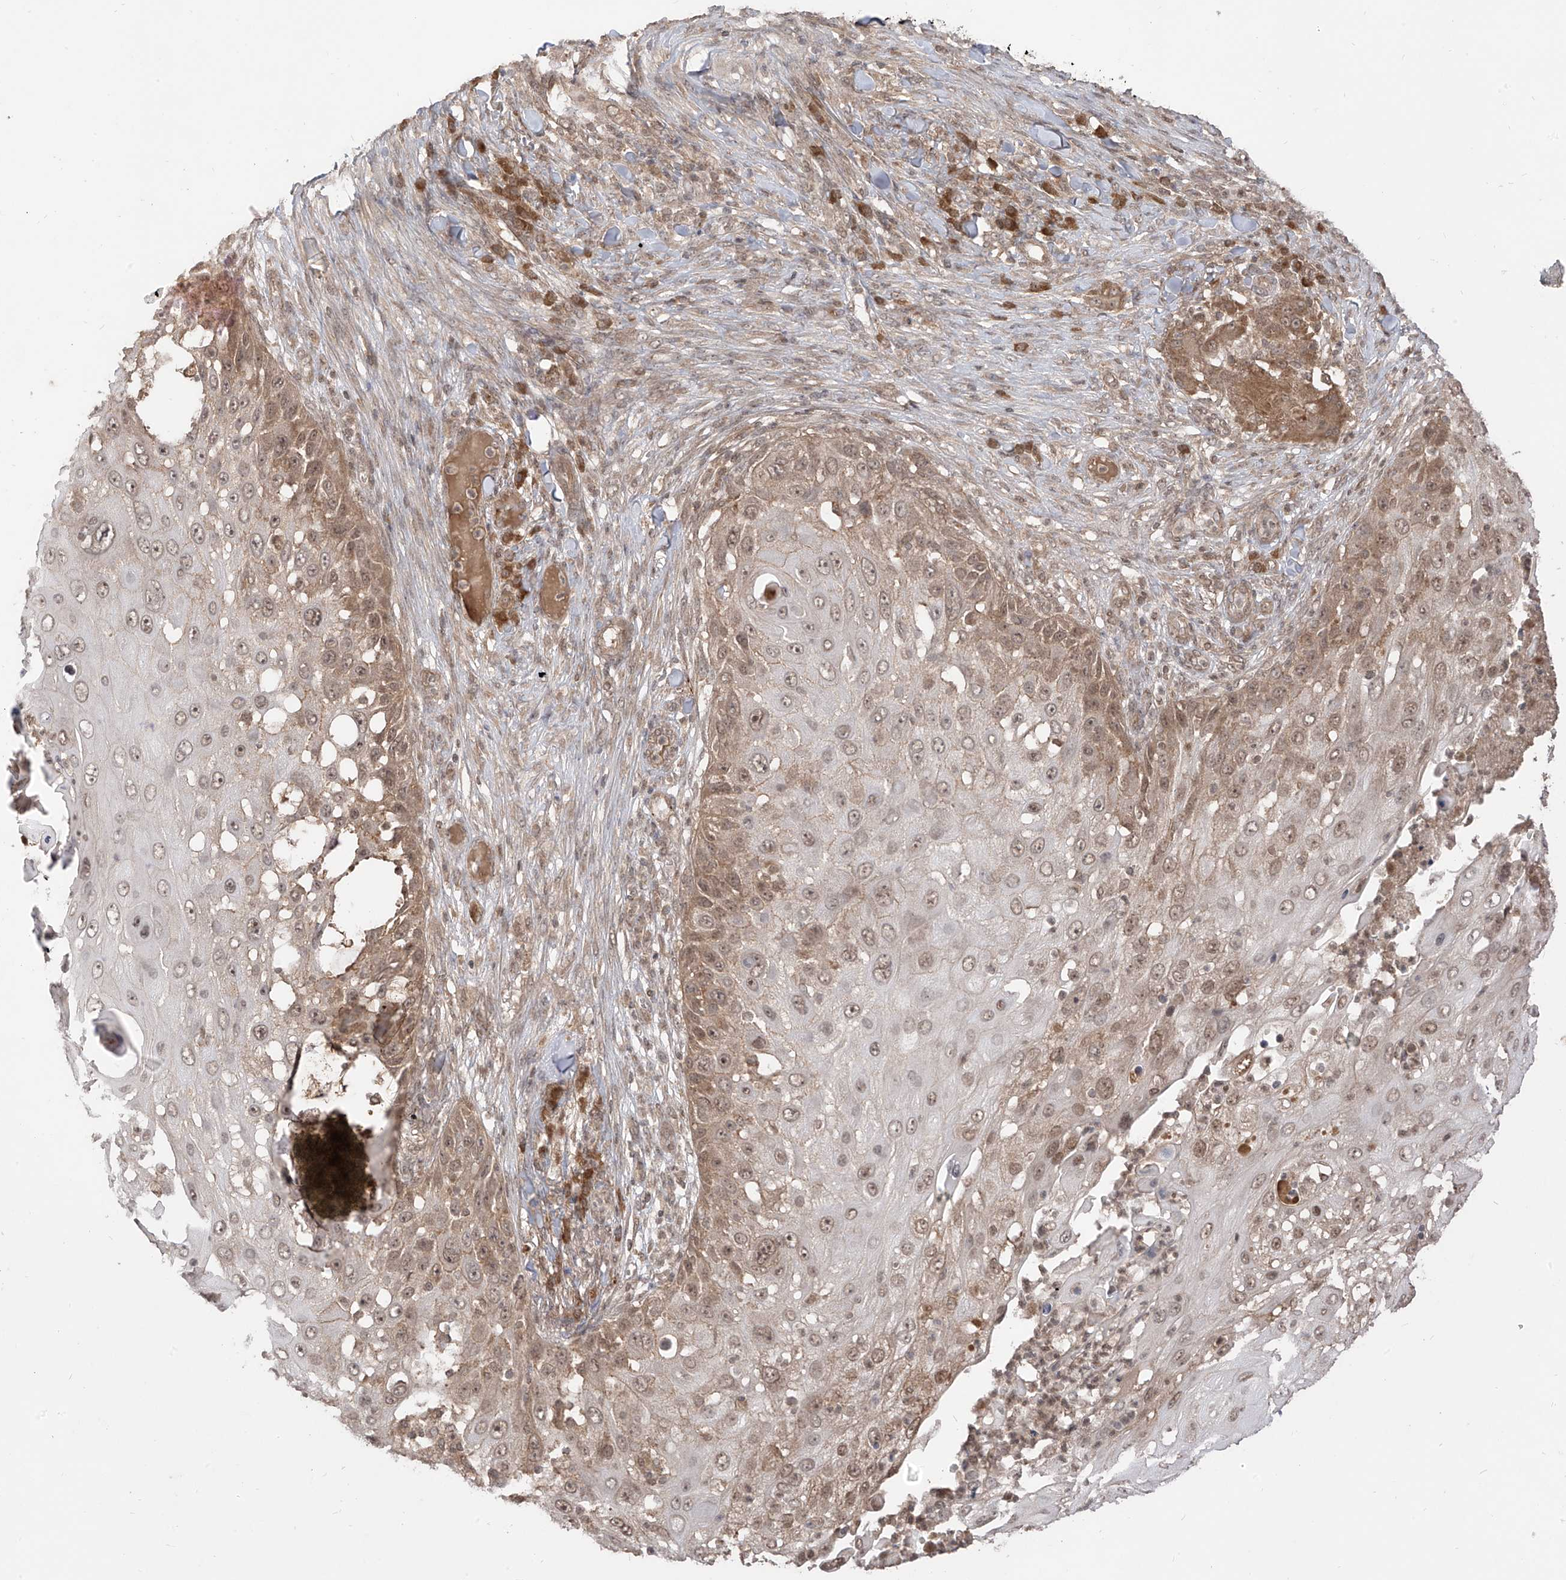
{"staining": {"intensity": "moderate", "quantity": ">75%", "location": "cytoplasmic/membranous,nuclear"}, "tissue": "skin cancer", "cell_type": "Tumor cells", "image_type": "cancer", "snomed": [{"axis": "morphology", "description": "Squamous cell carcinoma, NOS"}, {"axis": "topography", "description": "Skin"}], "caption": "Immunohistochemistry (IHC) micrograph of neoplastic tissue: human skin cancer (squamous cell carcinoma) stained using immunohistochemistry displays medium levels of moderate protein expression localized specifically in the cytoplasmic/membranous and nuclear of tumor cells, appearing as a cytoplasmic/membranous and nuclear brown color.", "gene": "LCOR", "patient": {"sex": "female", "age": 44}}